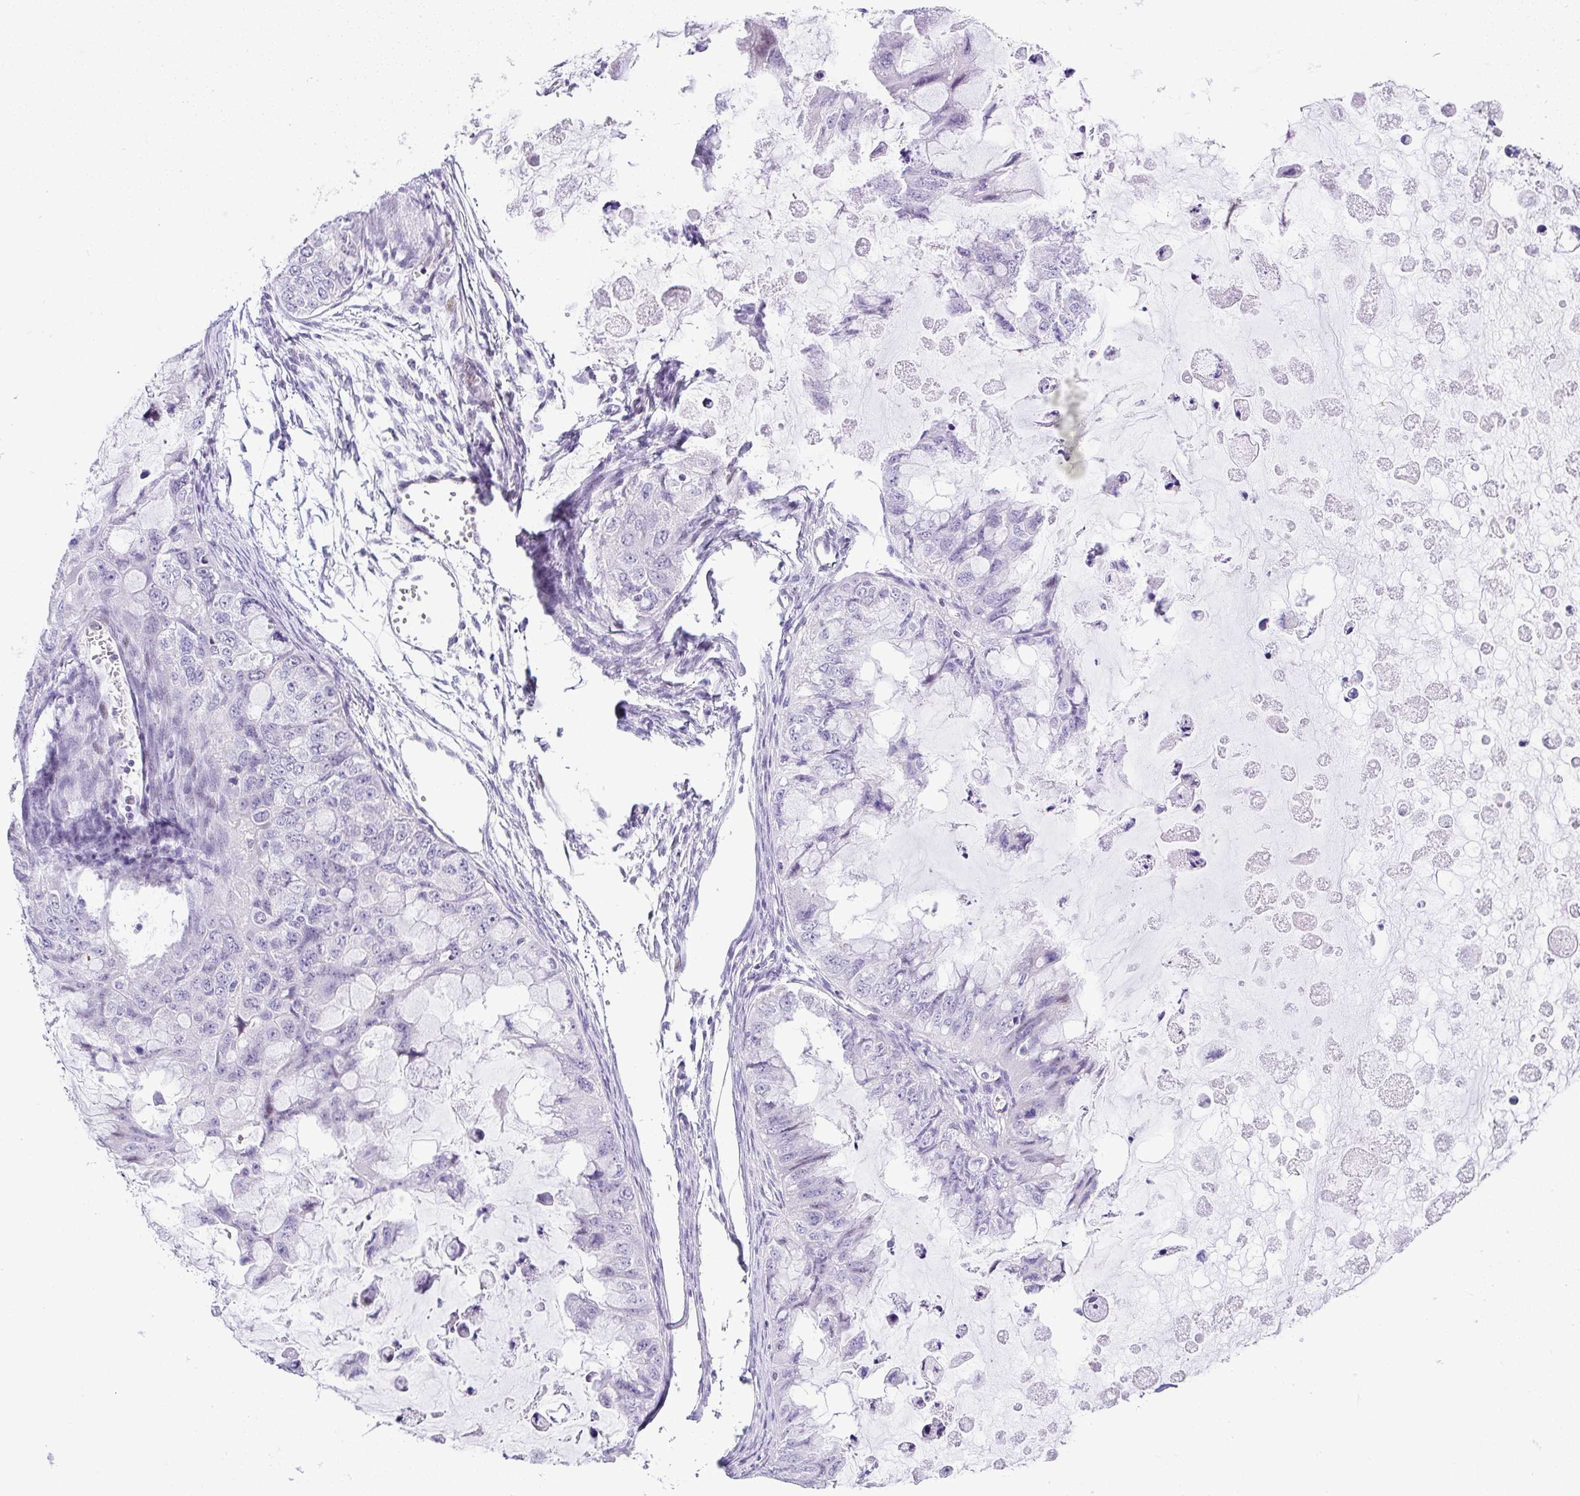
{"staining": {"intensity": "negative", "quantity": "none", "location": "none"}, "tissue": "ovarian cancer", "cell_type": "Tumor cells", "image_type": "cancer", "snomed": [{"axis": "morphology", "description": "Cystadenocarcinoma, mucinous, NOS"}, {"axis": "topography", "description": "Ovary"}], "caption": "A photomicrograph of ovarian cancer stained for a protein shows no brown staining in tumor cells. The staining was performed using DAB to visualize the protein expression in brown, while the nuclei were stained in blue with hematoxylin (Magnification: 20x).", "gene": "NR1D2", "patient": {"sex": "female", "age": 72}}